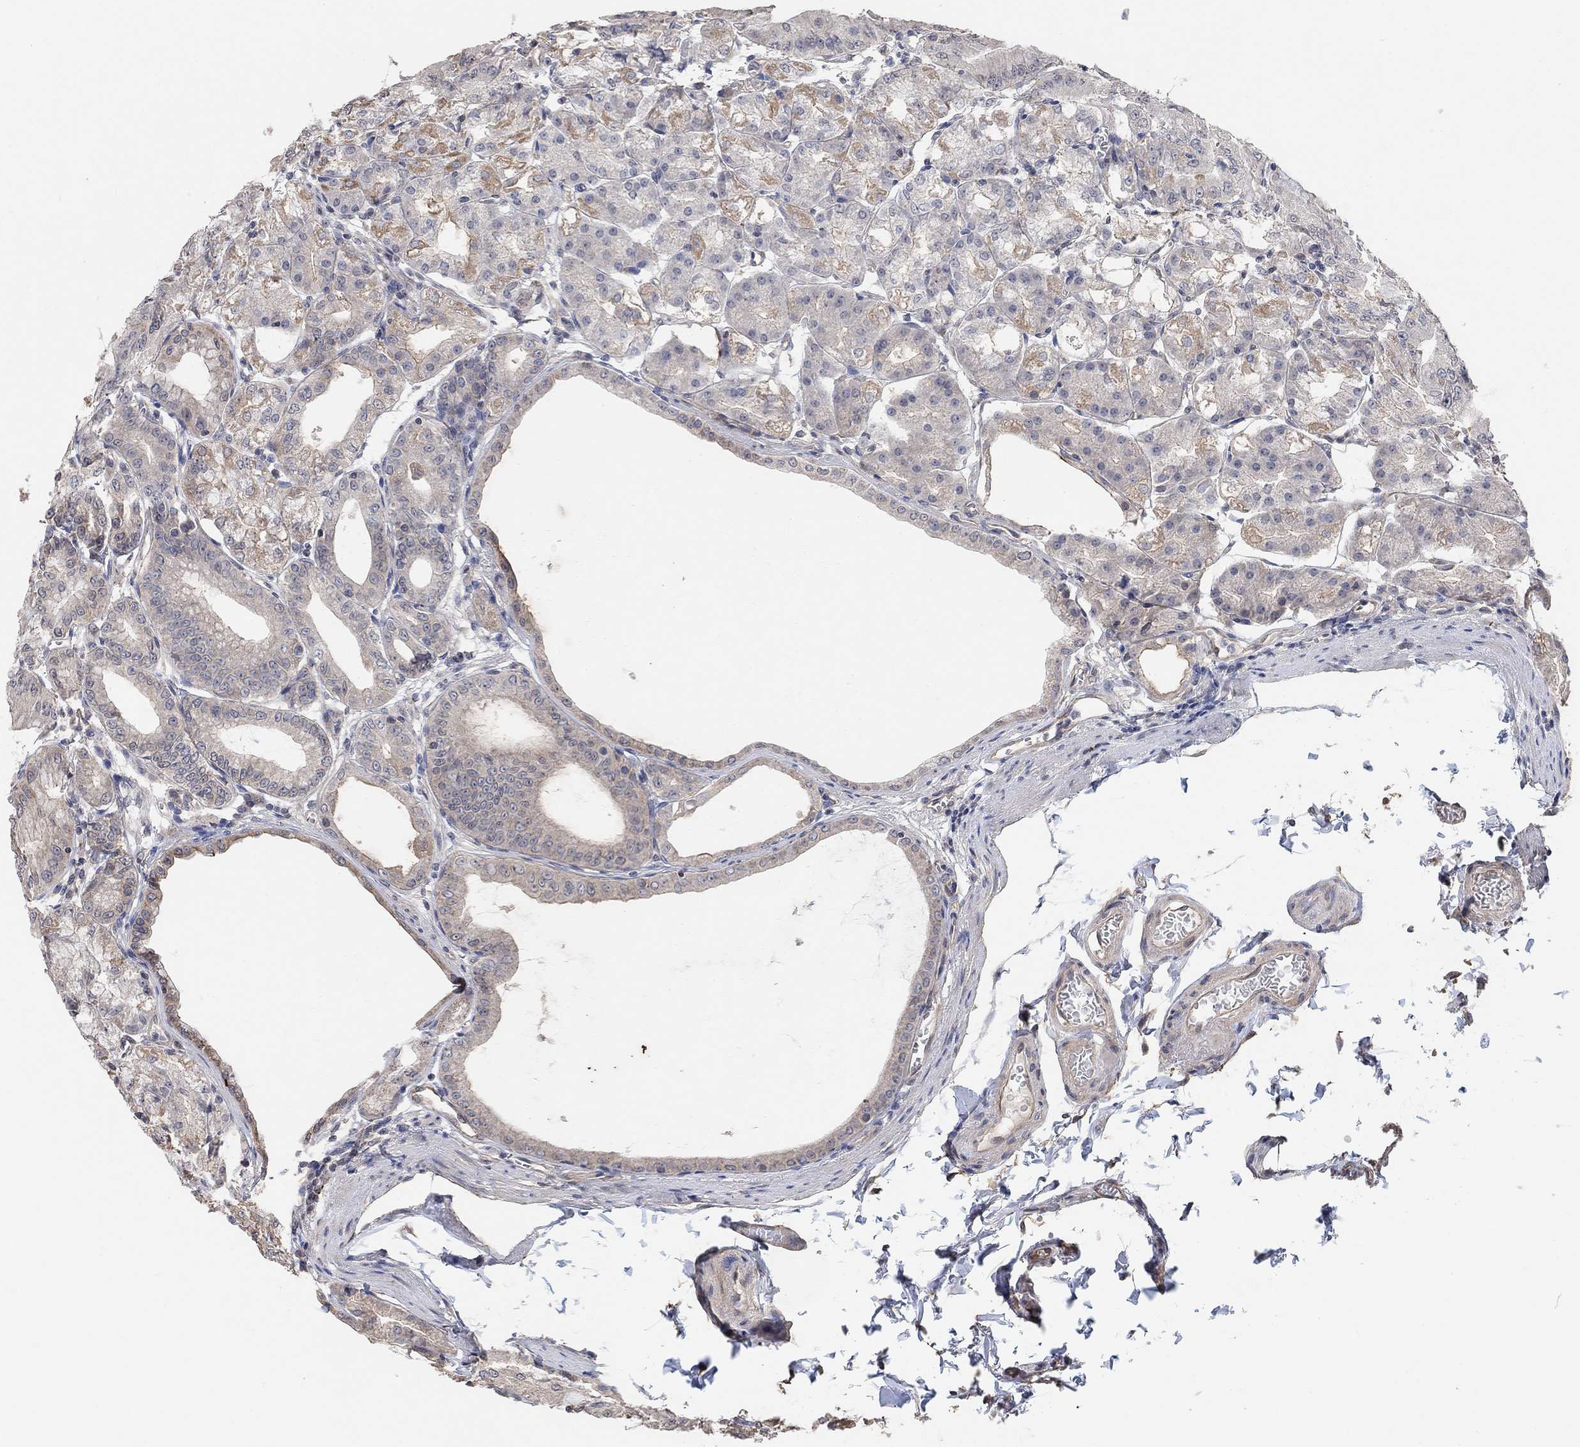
{"staining": {"intensity": "moderate", "quantity": "25%-75%", "location": "cytoplasmic/membranous"}, "tissue": "stomach", "cell_type": "Glandular cells", "image_type": "normal", "snomed": [{"axis": "morphology", "description": "Normal tissue, NOS"}, {"axis": "topography", "description": "Stomach"}], "caption": "Immunohistochemical staining of unremarkable human stomach reveals 25%-75% levels of moderate cytoplasmic/membranous protein staining in about 25%-75% of glandular cells. (Brightfield microscopy of DAB IHC at high magnification).", "gene": "UNC5B", "patient": {"sex": "male", "age": 71}}